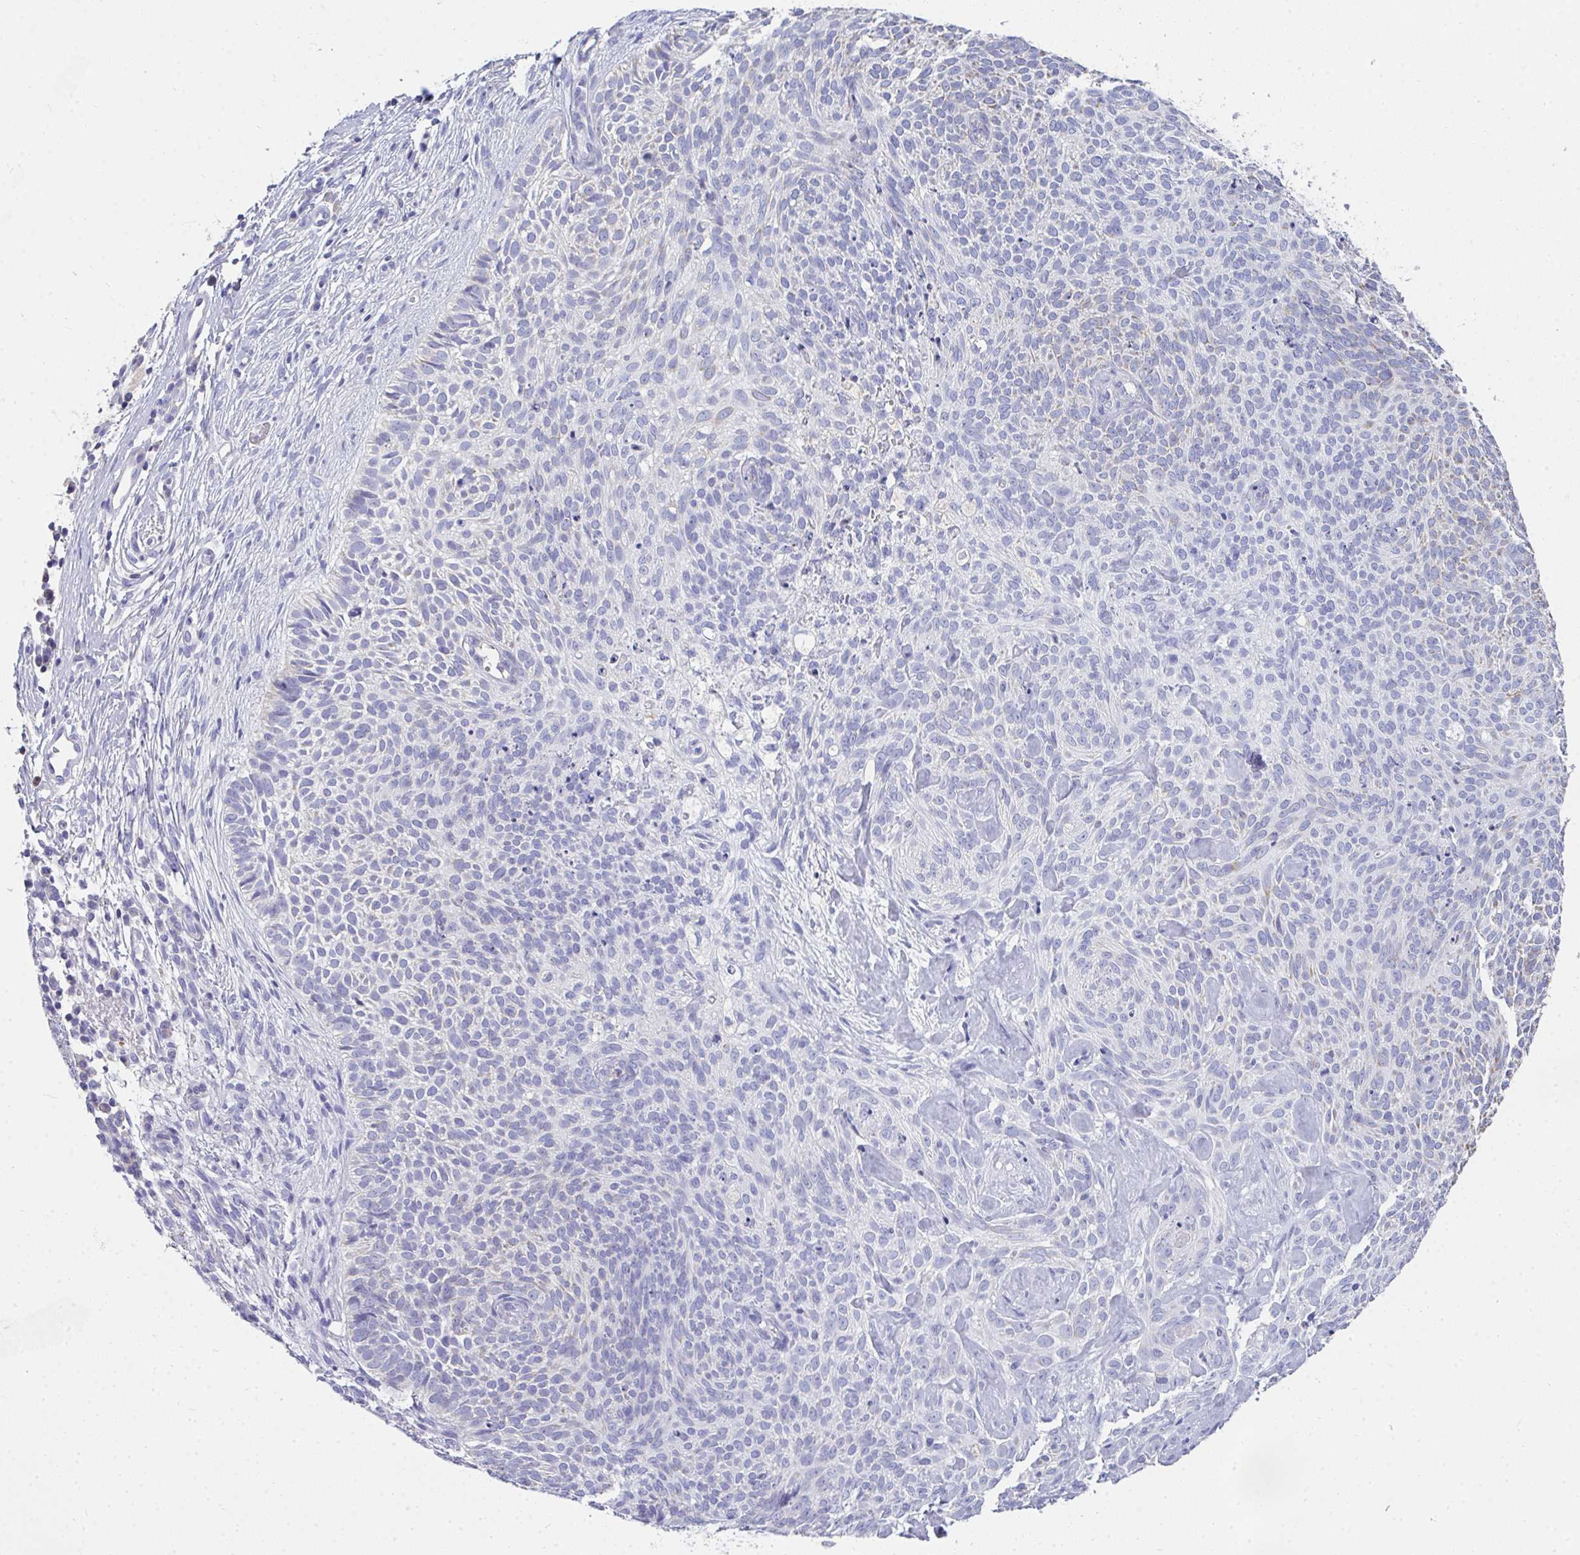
{"staining": {"intensity": "negative", "quantity": "none", "location": "none"}, "tissue": "skin cancer", "cell_type": "Tumor cells", "image_type": "cancer", "snomed": [{"axis": "morphology", "description": "Basal cell carcinoma"}, {"axis": "topography", "description": "Skin"}, {"axis": "topography", "description": "Skin of face"}], "caption": "Immunohistochemistry (IHC) histopathology image of neoplastic tissue: human skin cancer stained with DAB reveals no significant protein positivity in tumor cells. Brightfield microscopy of IHC stained with DAB (3,3'-diaminobenzidine) (brown) and hematoxylin (blue), captured at high magnification.", "gene": "COA5", "patient": {"sex": "female", "age": 82}}